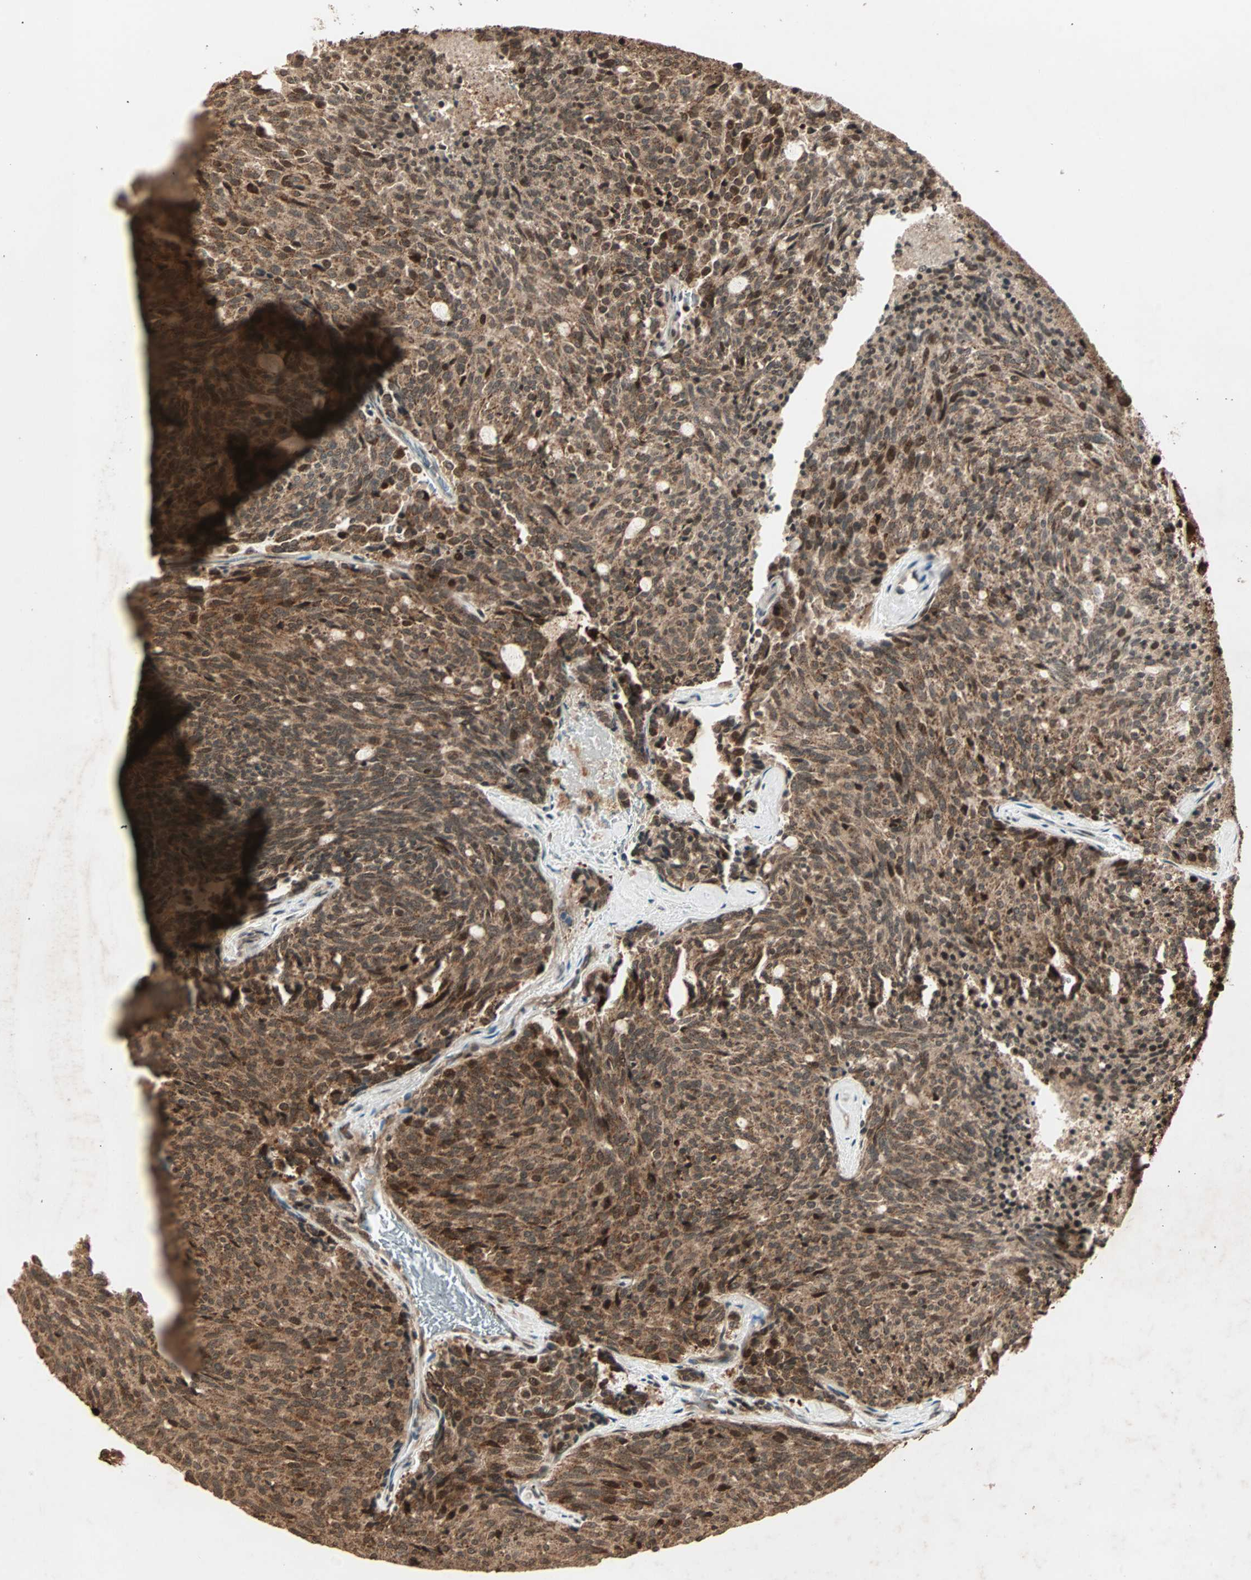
{"staining": {"intensity": "strong", "quantity": ">75%", "location": "cytoplasmic/membranous"}, "tissue": "carcinoid", "cell_type": "Tumor cells", "image_type": "cancer", "snomed": [{"axis": "morphology", "description": "Carcinoid, malignant, NOS"}, {"axis": "topography", "description": "Pancreas"}], "caption": "A high-resolution image shows IHC staining of carcinoid (malignant), which displays strong cytoplasmic/membranous expression in about >75% of tumor cells.", "gene": "RFFL", "patient": {"sex": "female", "age": 54}}